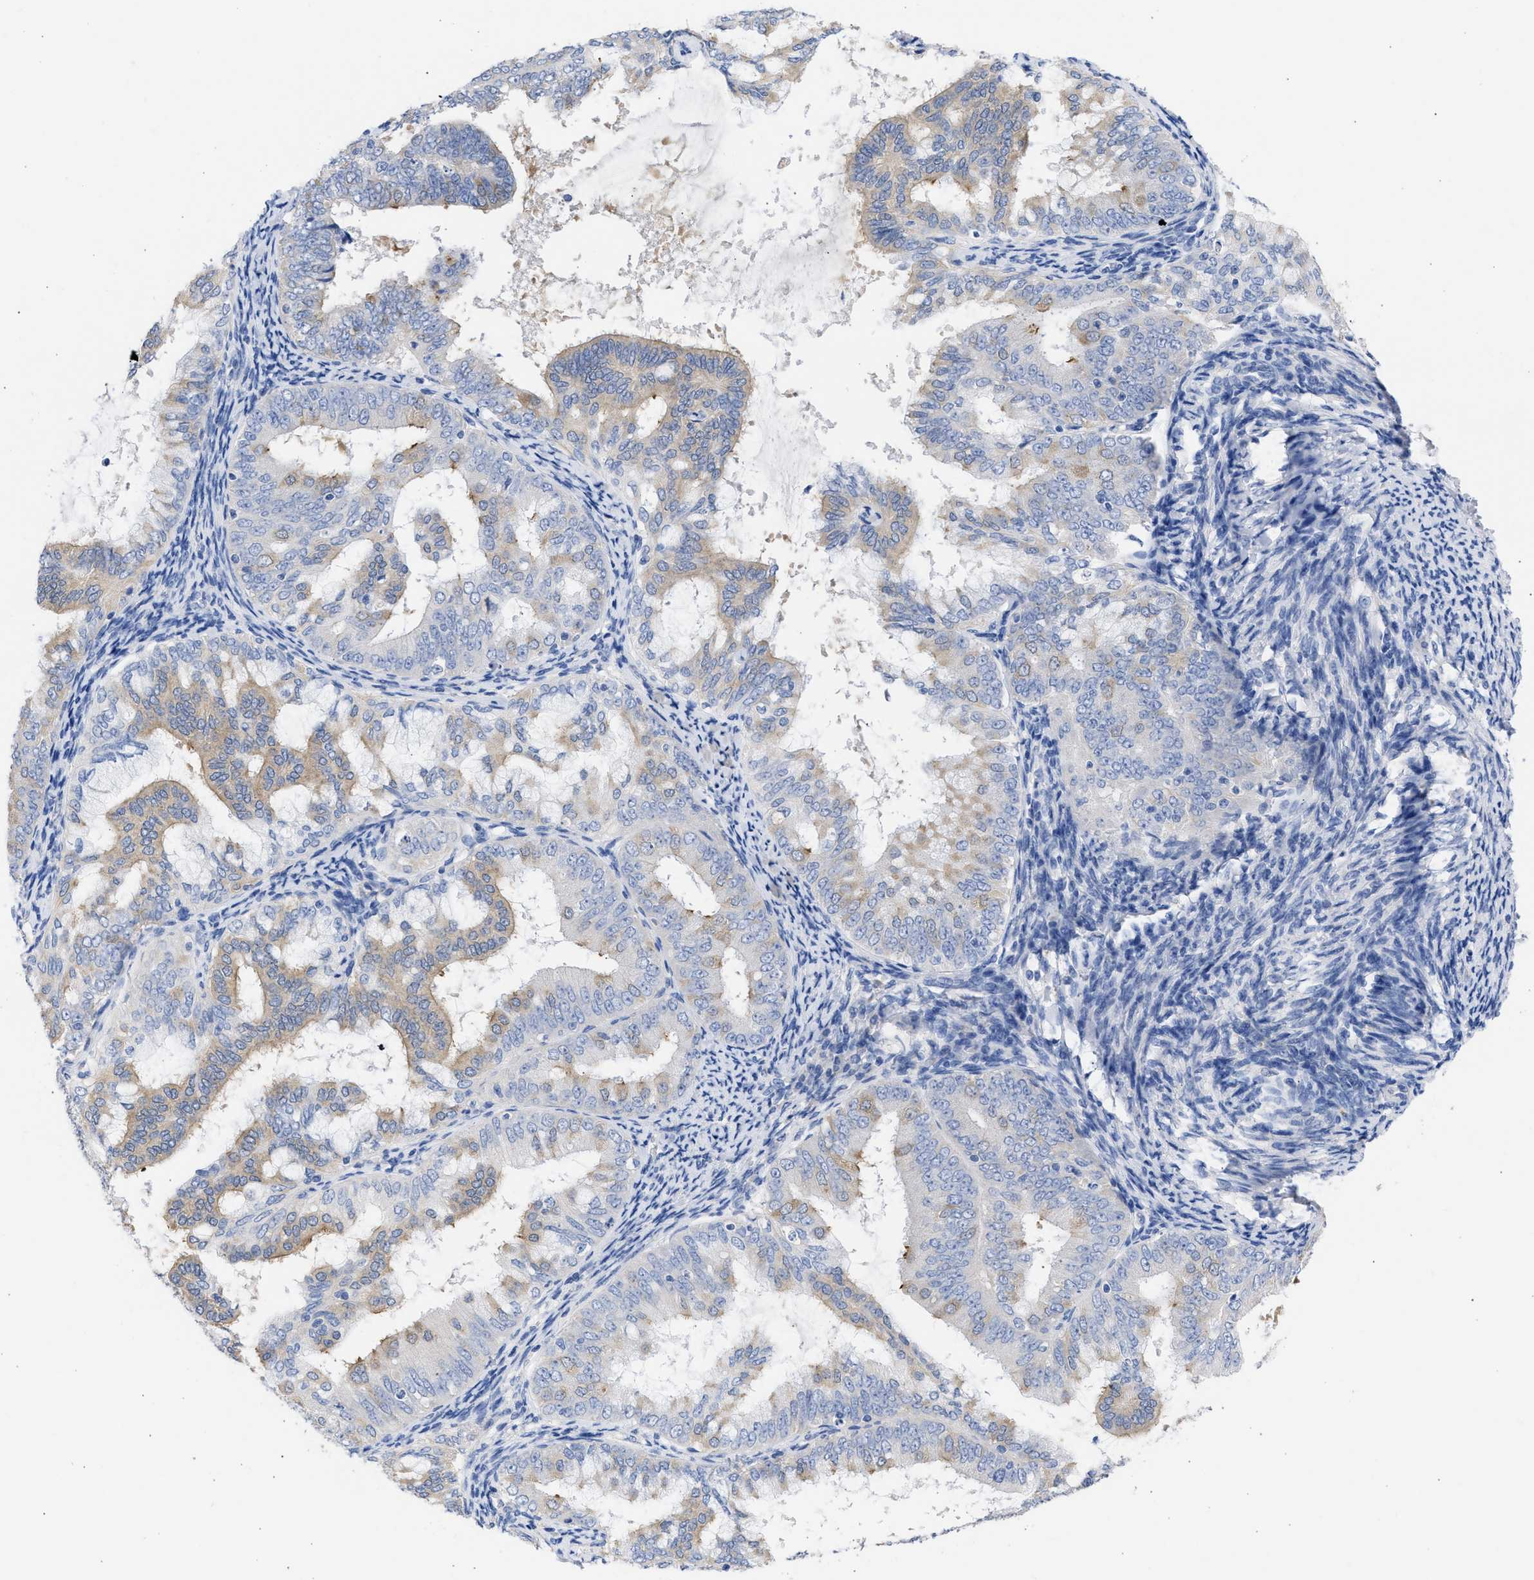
{"staining": {"intensity": "moderate", "quantity": "25%-75%", "location": "cytoplasmic/membranous"}, "tissue": "endometrial cancer", "cell_type": "Tumor cells", "image_type": "cancer", "snomed": [{"axis": "morphology", "description": "Adenocarcinoma, NOS"}, {"axis": "topography", "description": "Endometrium"}], "caption": "Immunohistochemical staining of endometrial cancer shows medium levels of moderate cytoplasmic/membranous expression in approximately 25%-75% of tumor cells.", "gene": "RSPH1", "patient": {"sex": "female", "age": 63}}